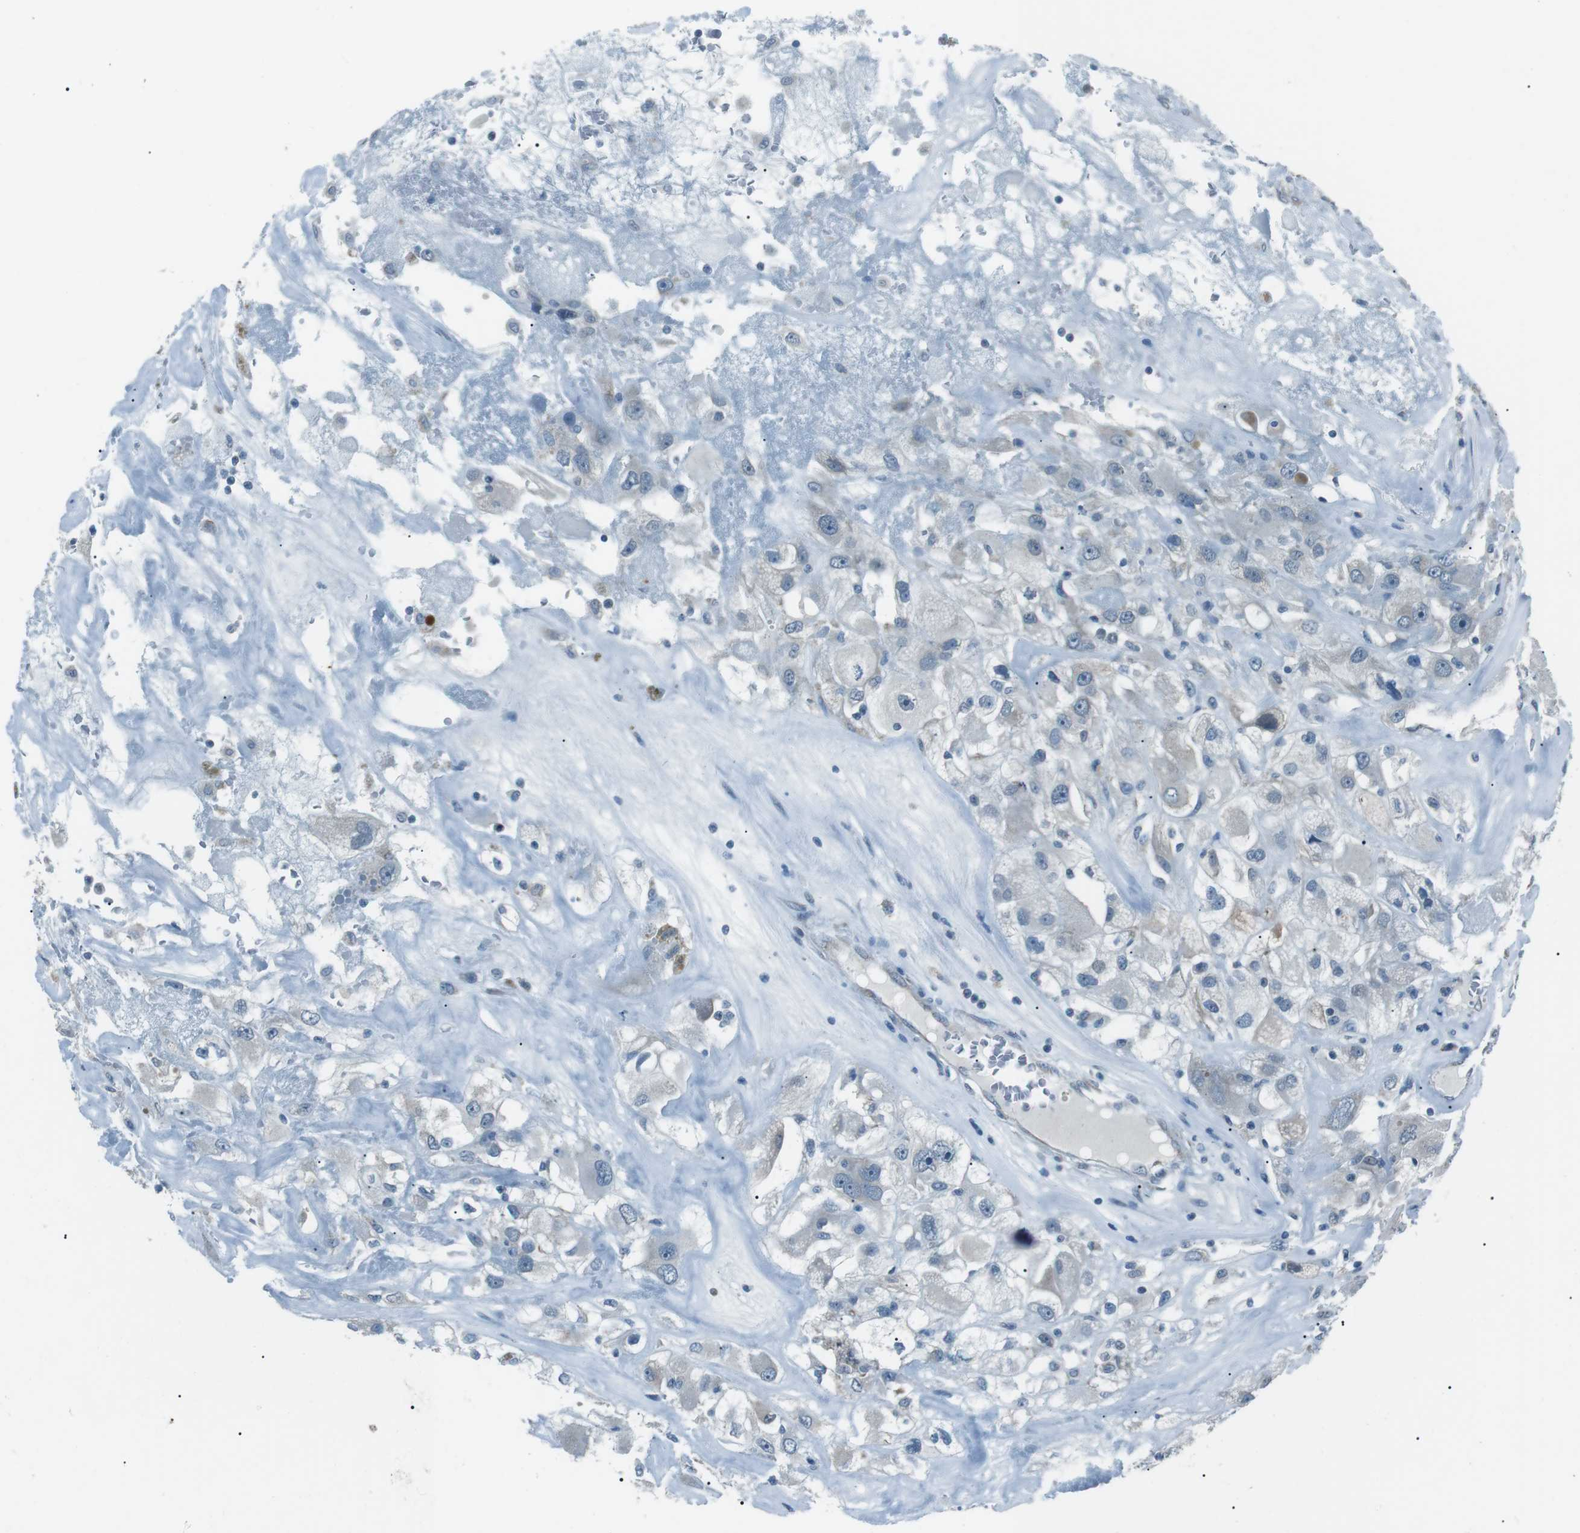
{"staining": {"intensity": "negative", "quantity": "none", "location": "none"}, "tissue": "renal cancer", "cell_type": "Tumor cells", "image_type": "cancer", "snomed": [{"axis": "morphology", "description": "Adenocarcinoma, NOS"}, {"axis": "topography", "description": "Kidney"}], "caption": "A high-resolution photomicrograph shows IHC staining of renal adenocarcinoma, which demonstrates no significant expression in tumor cells.", "gene": "SERPINB2", "patient": {"sex": "female", "age": 52}}